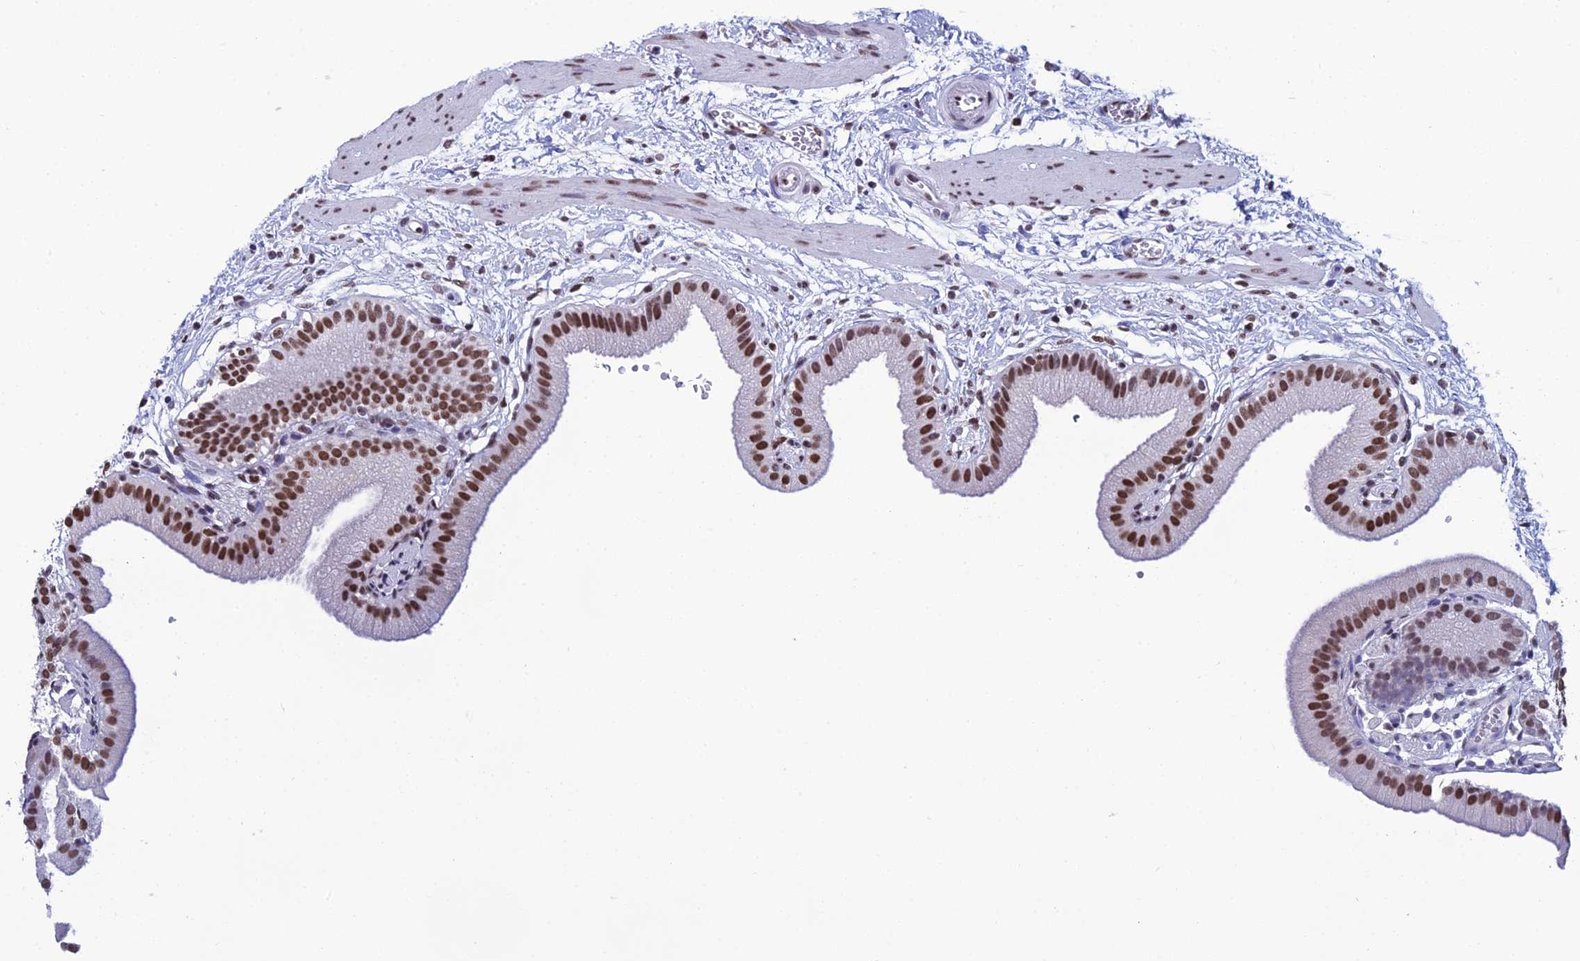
{"staining": {"intensity": "strong", "quantity": ">75%", "location": "nuclear"}, "tissue": "gallbladder", "cell_type": "Glandular cells", "image_type": "normal", "snomed": [{"axis": "morphology", "description": "Normal tissue, NOS"}, {"axis": "topography", "description": "Gallbladder"}], "caption": "Immunohistochemistry (IHC) micrograph of normal gallbladder stained for a protein (brown), which reveals high levels of strong nuclear expression in about >75% of glandular cells.", "gene": "PRAMEF12", "patient": {"sex": "male", "age": 55}}